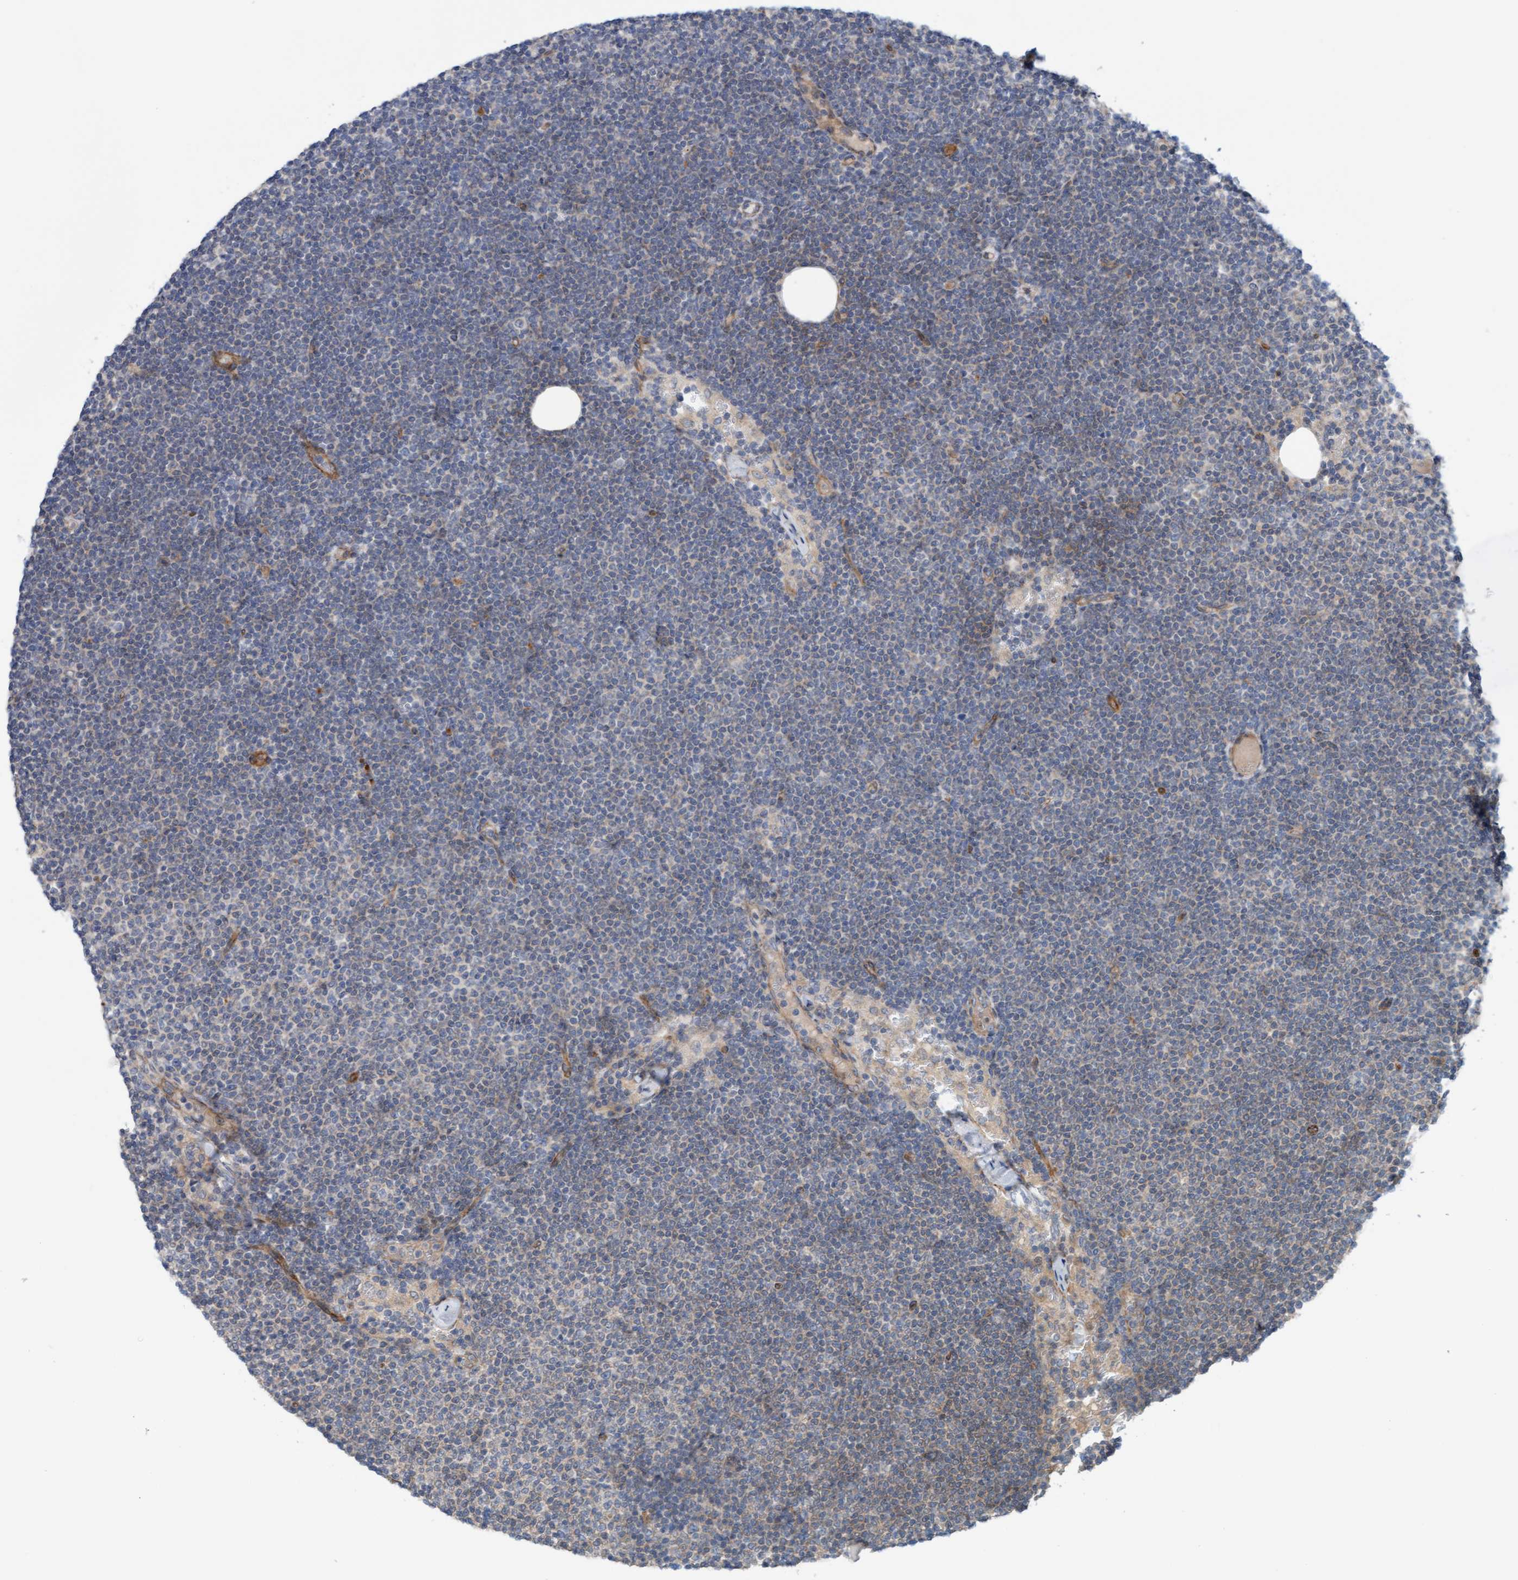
{"staining": {"intensity": "weak", "quantity": "<25%", "location": "cytoplasmic/membranous"}, "tissue": "lymphoma", "cell_type": "Tumor cells", "image_type": "cancer", "snomed": [{"axis": "morphology", "description": "Malignant lymphoma, non-Hodgkin's type, Low grade"}, {"axis": "topography", "description": "Lymph node"}], "caption": "DAB immunohistochemical staining of low-grade malignant lymphoma, non-Hodgkin's type exhibits no significant staining in tumor cells. Brightfield microscopy of immunohistochemistry stained with DAB (3,3'-diaminobenzidine) (brown) and hematoxylin (blue), captured at high magnification.", "gene": "CDK5RAP3", "patient": {"sex": "female", "age": 53}}